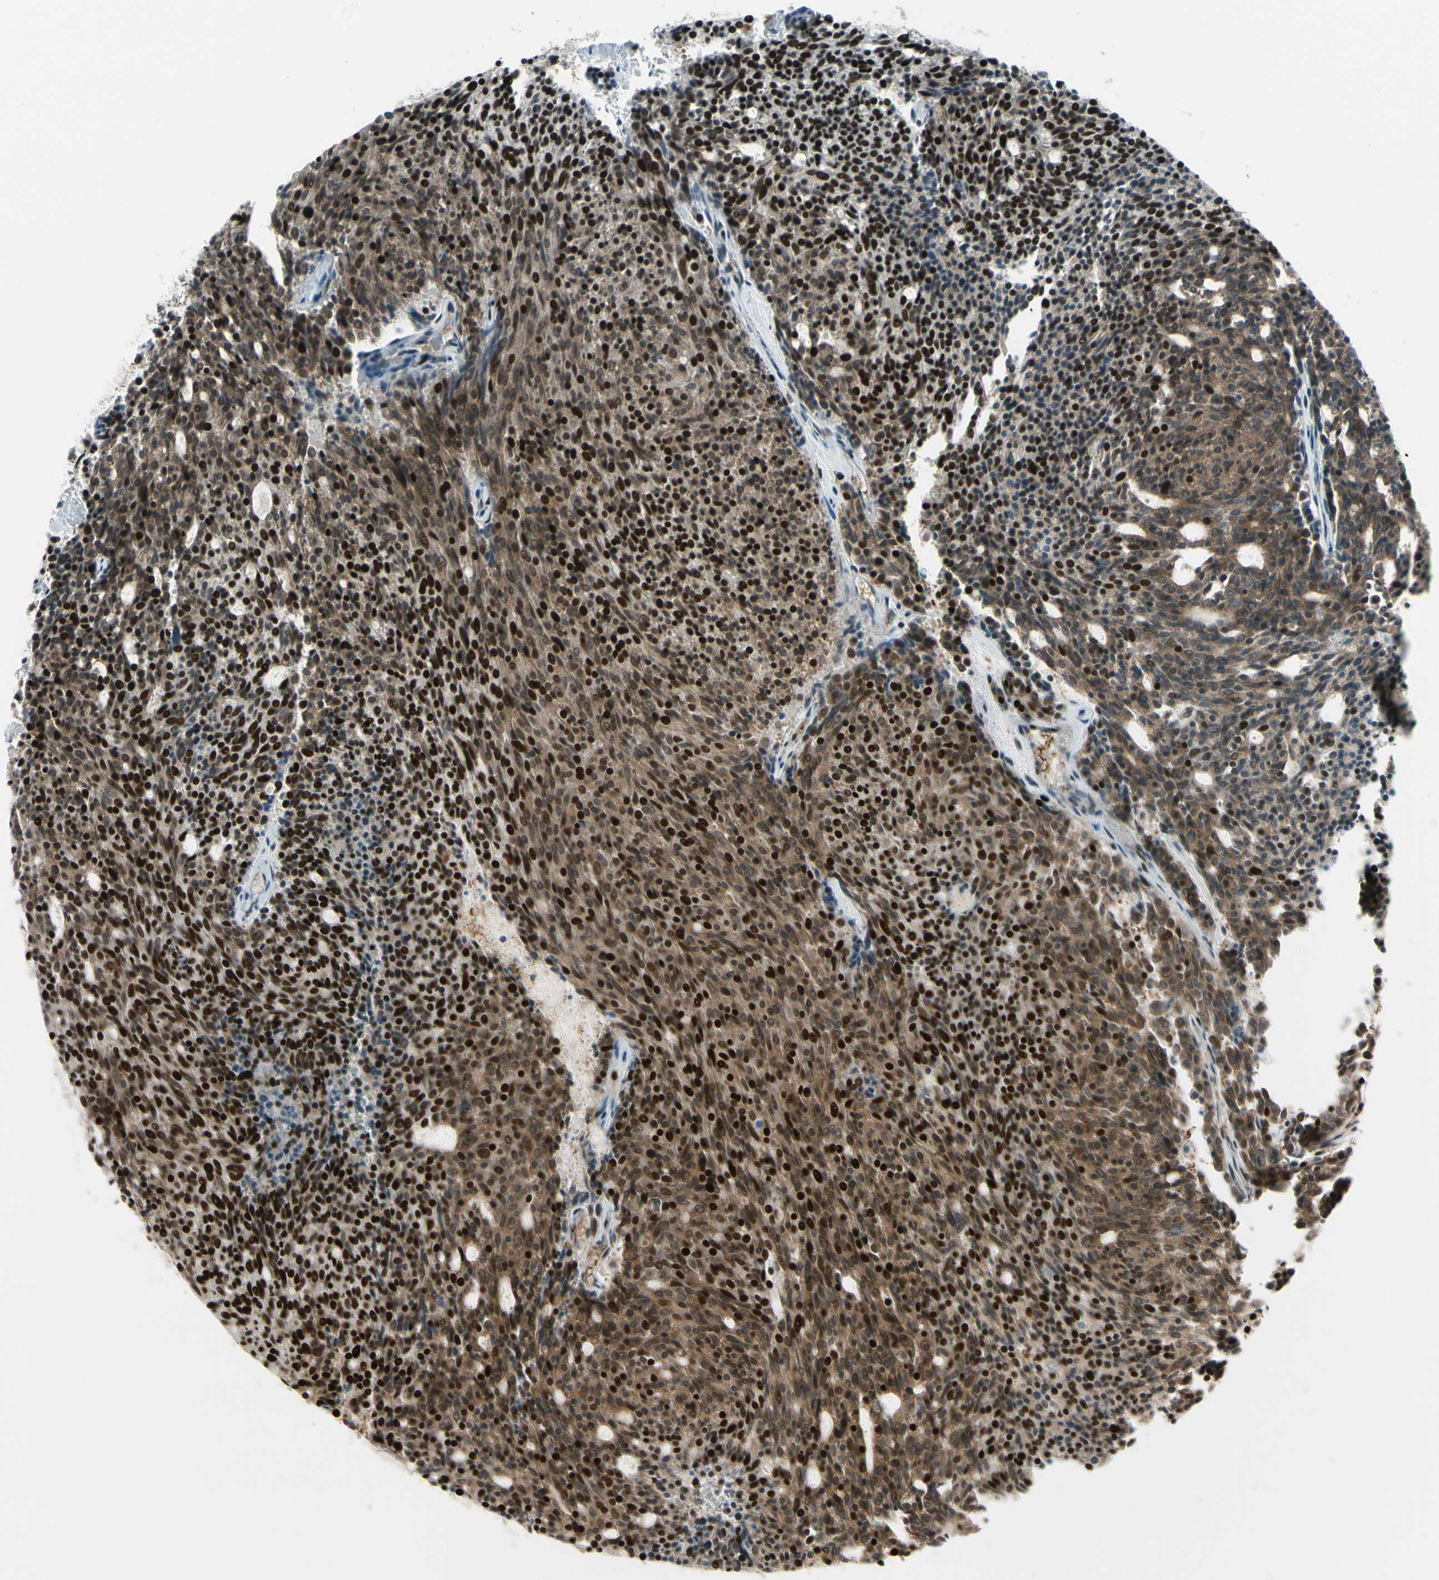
{"staining": {"intensity": "strong", "quantity": ">75%", "location": "cytoplasmic/membranous,nuclear"}, "tissue": "carcinoid", "cell_type": "Tumor cells", "image_type": "cancer", "snomed": [{"axis": "morphology", "description": "Carcinoid, malignant, NOS"}, {"axis": "topography", "description": "Pancreas"}], "caption": "Strong cytoplasmic/membranous and nuclear expression for a protein is appreciated in about >75% of tumor cells of carcinoid using IHC.", "gene": "CHAMP1", "patient": {"sex": "female", "age": 54}}